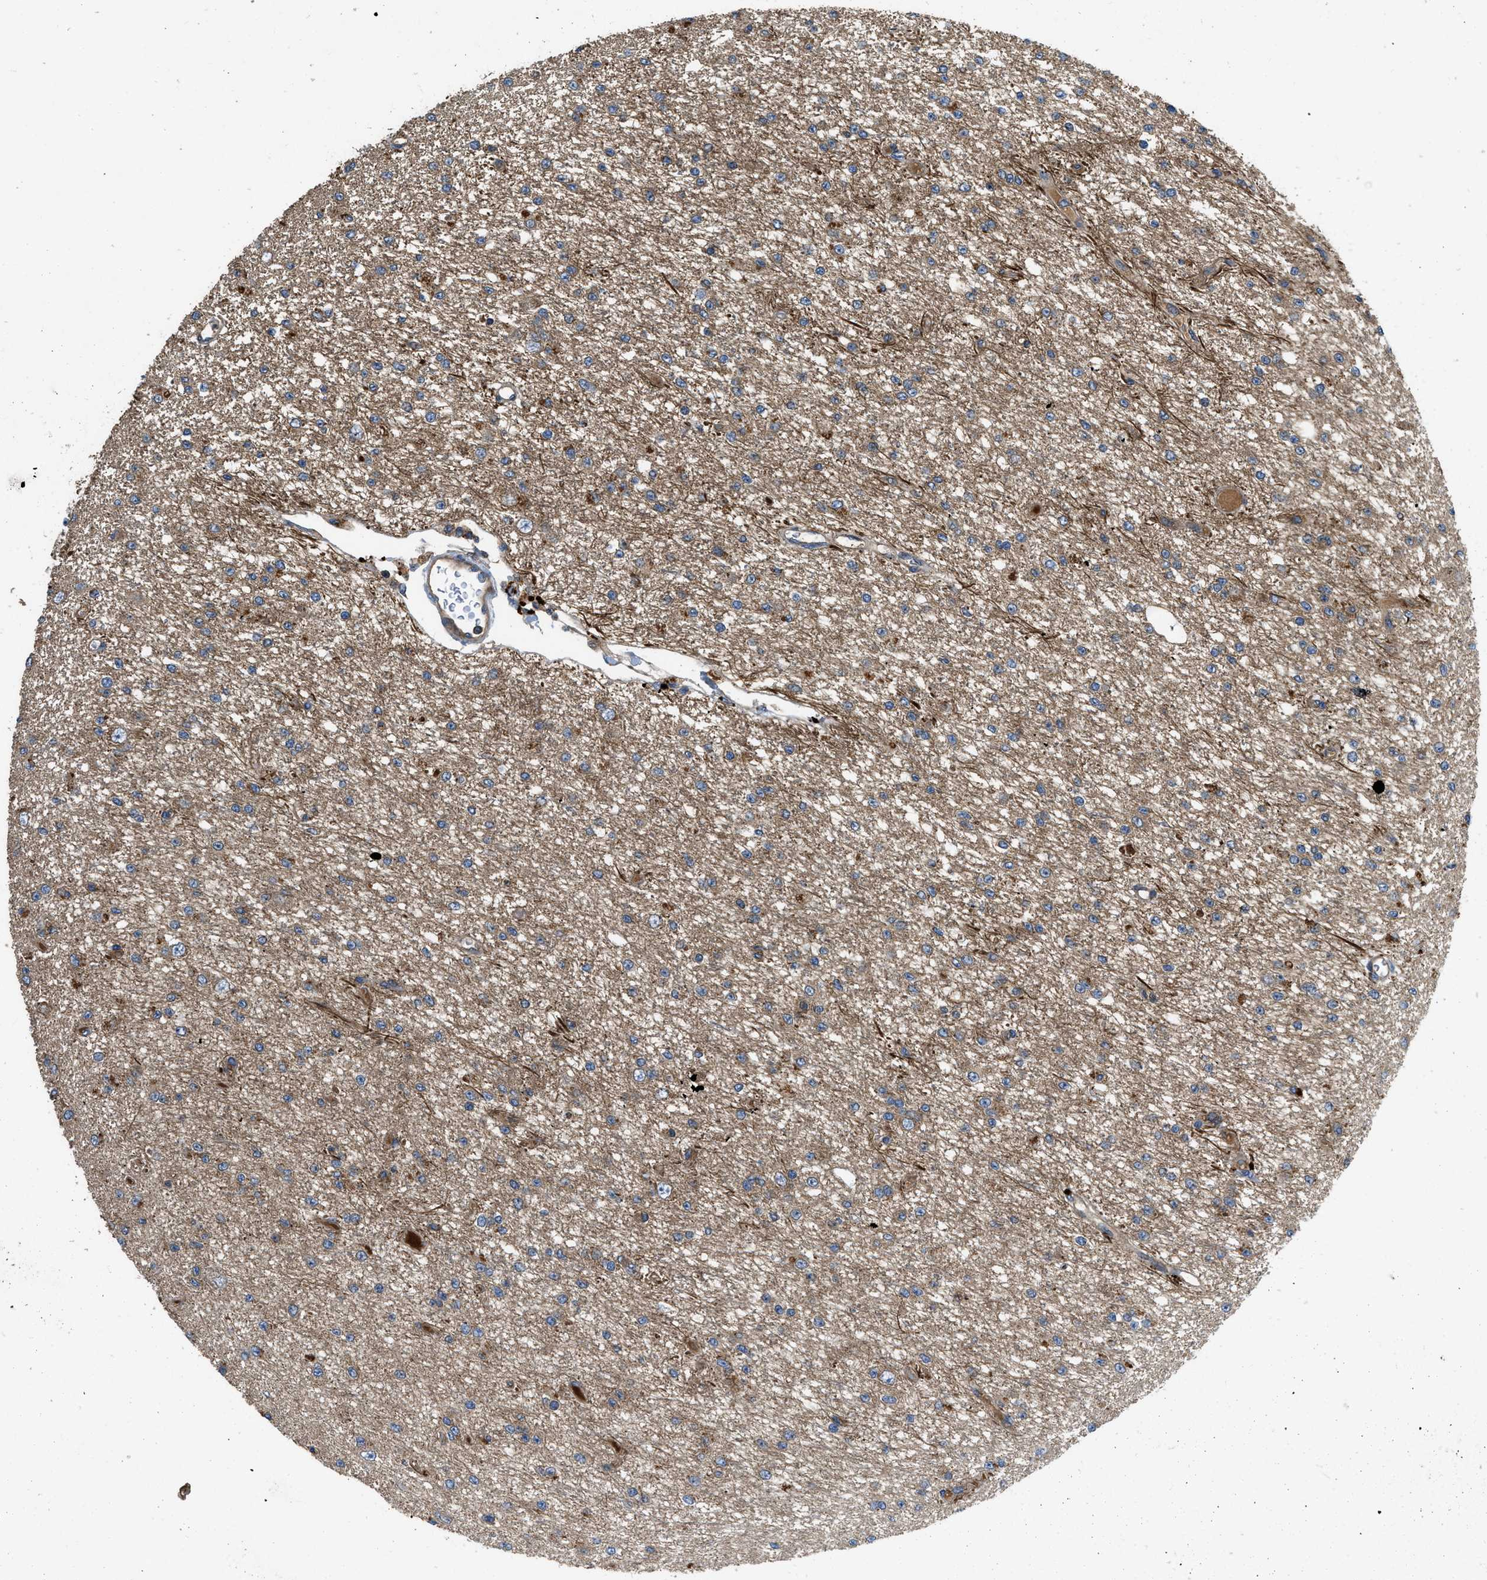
{"staining": {"intensity": "negative", "quantity": "none", "location": "none"}, "tissue": "glioma", "cell_type": "Tumor cells", "image_type": "cancer", "snomed": [{"axis": "morphology", "description": "Glioma, malignant, Low grade"}, {"axis": "topography", "description": "Brain"}], "caption": "This photomicrograph is of malignant glioma (low-grade) stained with IHC to label a protein in brown with the nuclei are counter-stained blue. There is no expression in tumor cells.", "gene": "CNNM3", "patient": {"sex": "male", "age": 38}}